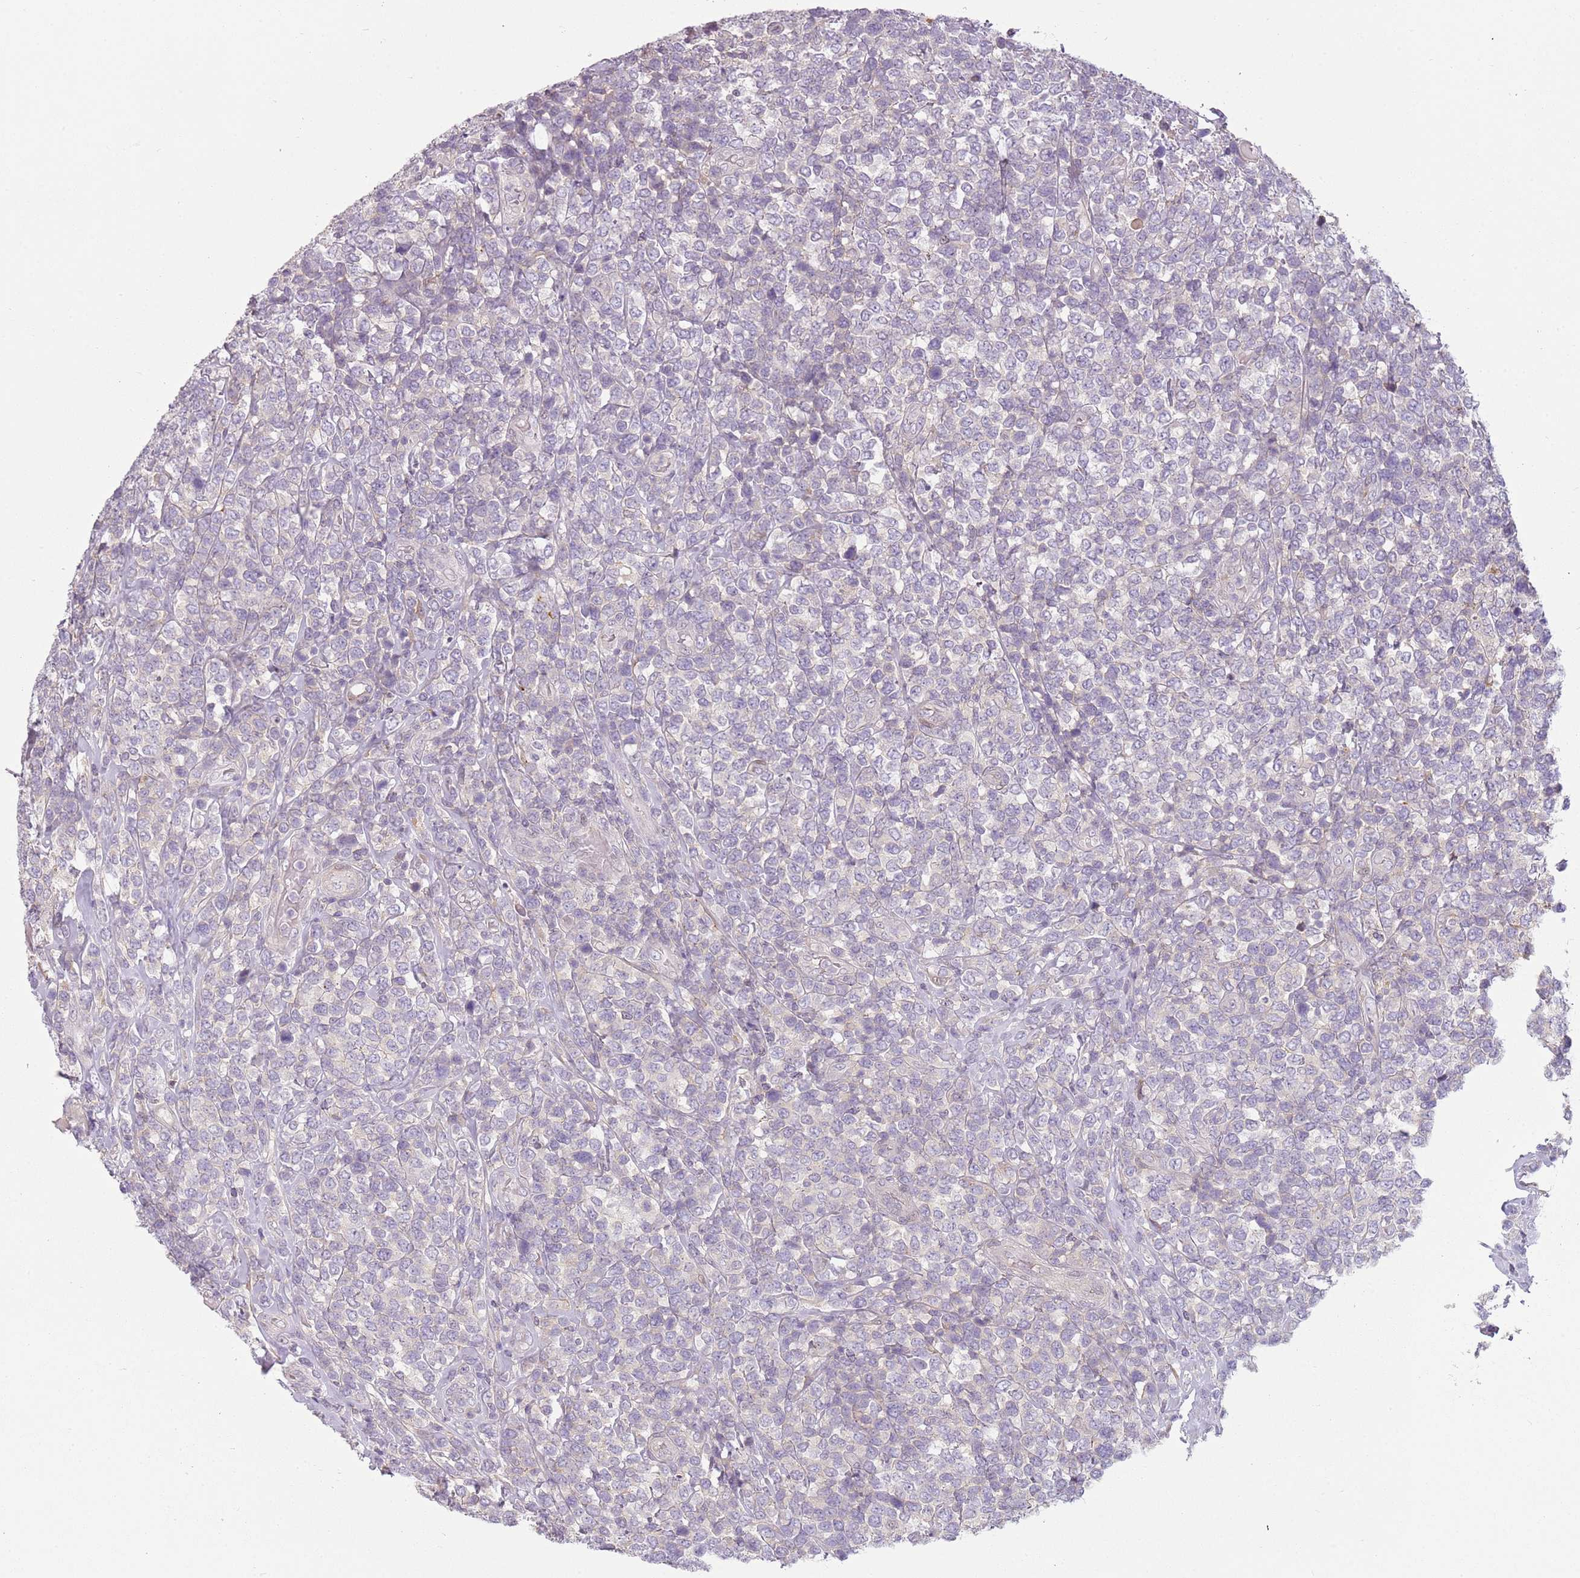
{"staining": {"intensity": "negative", "quantity": "none", "location": "none"}, "tissue": "lymphoma", "cell_type": "Tumor cells", "image_type": "cancer", "snomed": [{"axis": "morphology", "description": "Malignant lymphoma, non-Hodgkin's type, High grade"}, {"axis": "topography", "description": "Soft tissue"}], "caption": "Immunohistochemistry (IHC) of malignant lymphoma, non-Hodgkin's type (high-grade) exhibits no staining in tumor cells.", "gene": "DEFB116", "patient": {"sex": "female", "age": 56}}